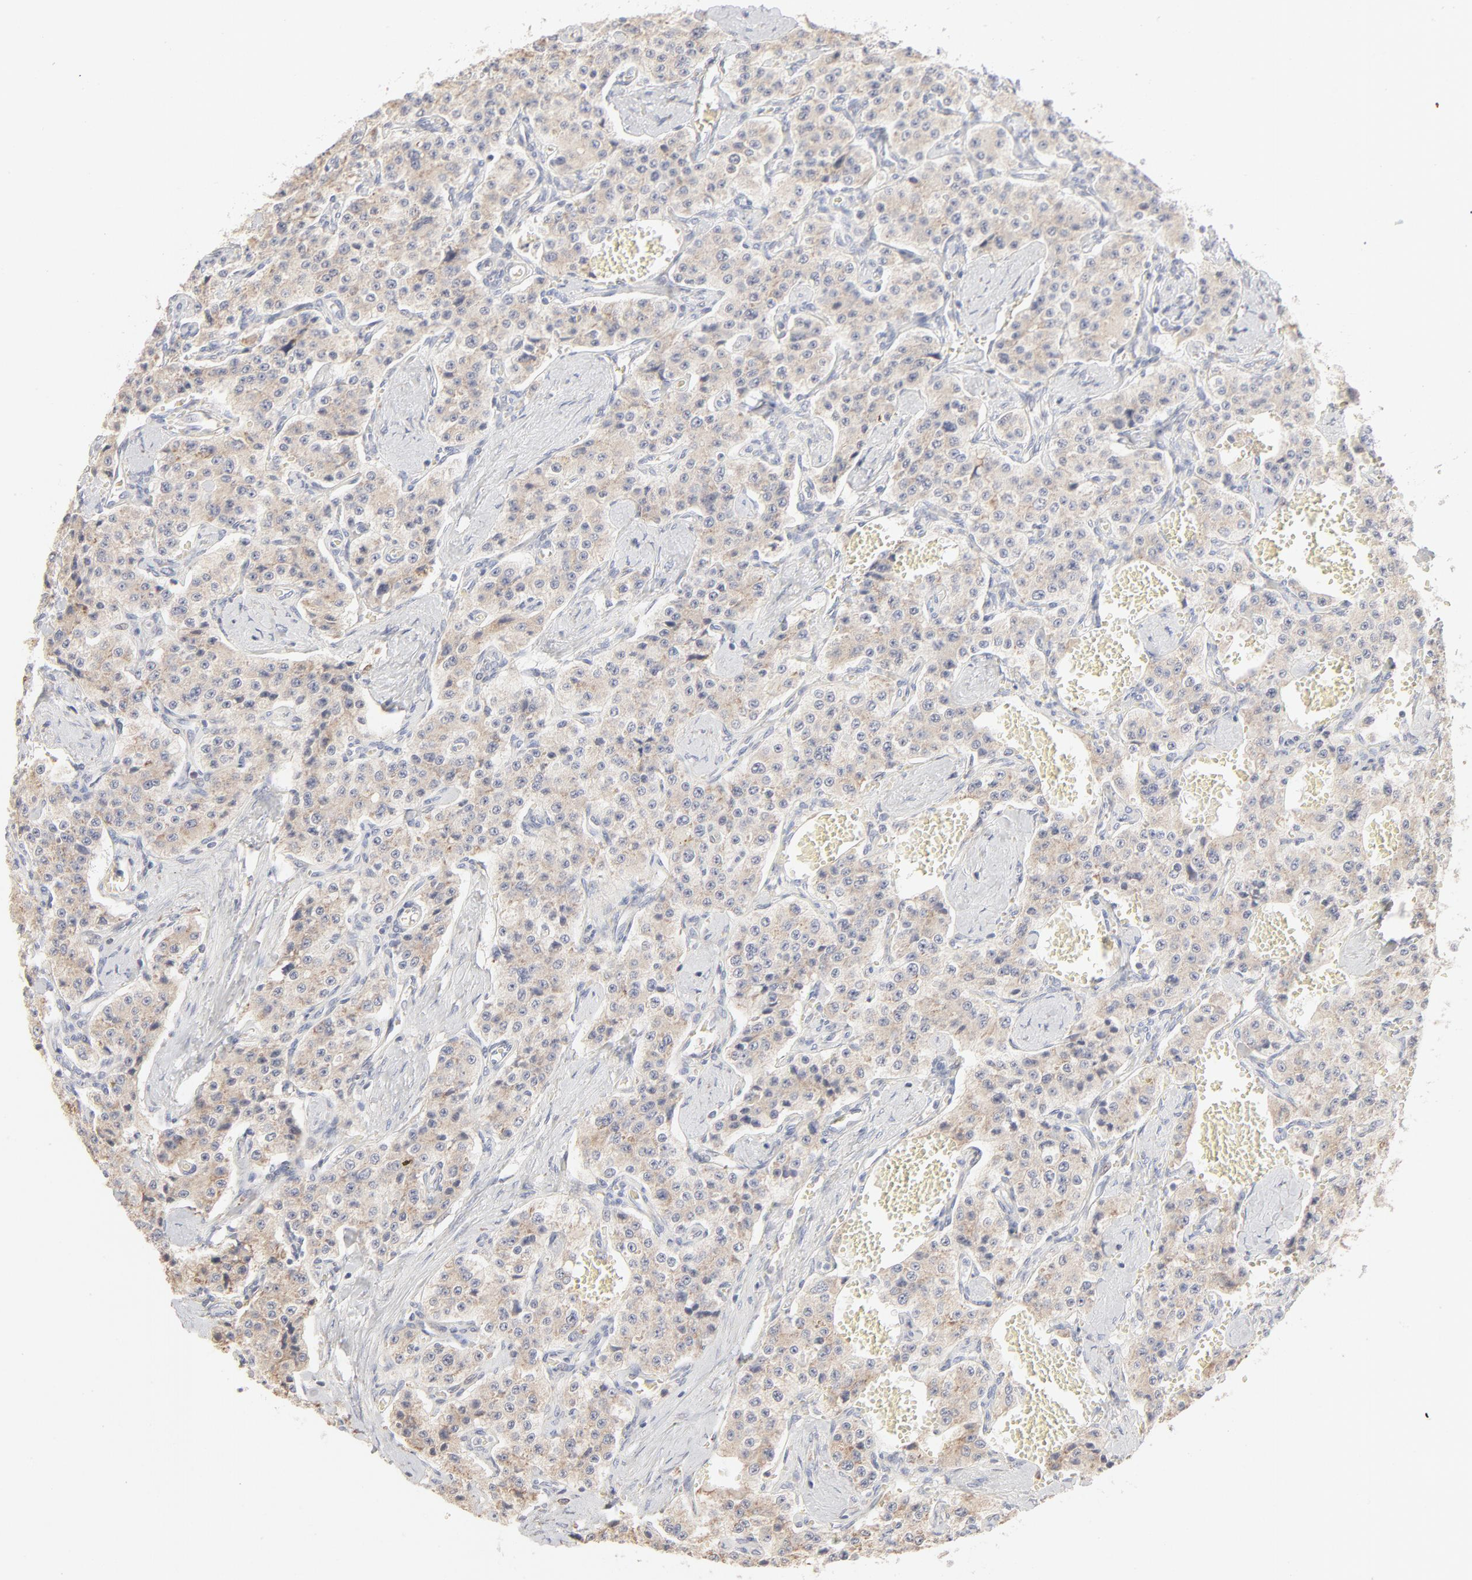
{"staining": {"intensity": "weak", "quantity": ">75%", "location": "cytoplasmic/membranous"}, "tissue": "carcinoid", "cell_type": "Tumor cells", "image_type": "cancer", "snomed": [{"axis": "morphology", "description": "Carcinoid, malignant, NOS"}, {"axis": "topography", "description": "Small intestine"}], "caption": "Carcinoid stained with a brown dye displays weak cytoplasmic/membranous positive expression in approximately >75% of tumor cells.", "gene": "RPS21", "patient": {"sex": "male", "age": 52}}